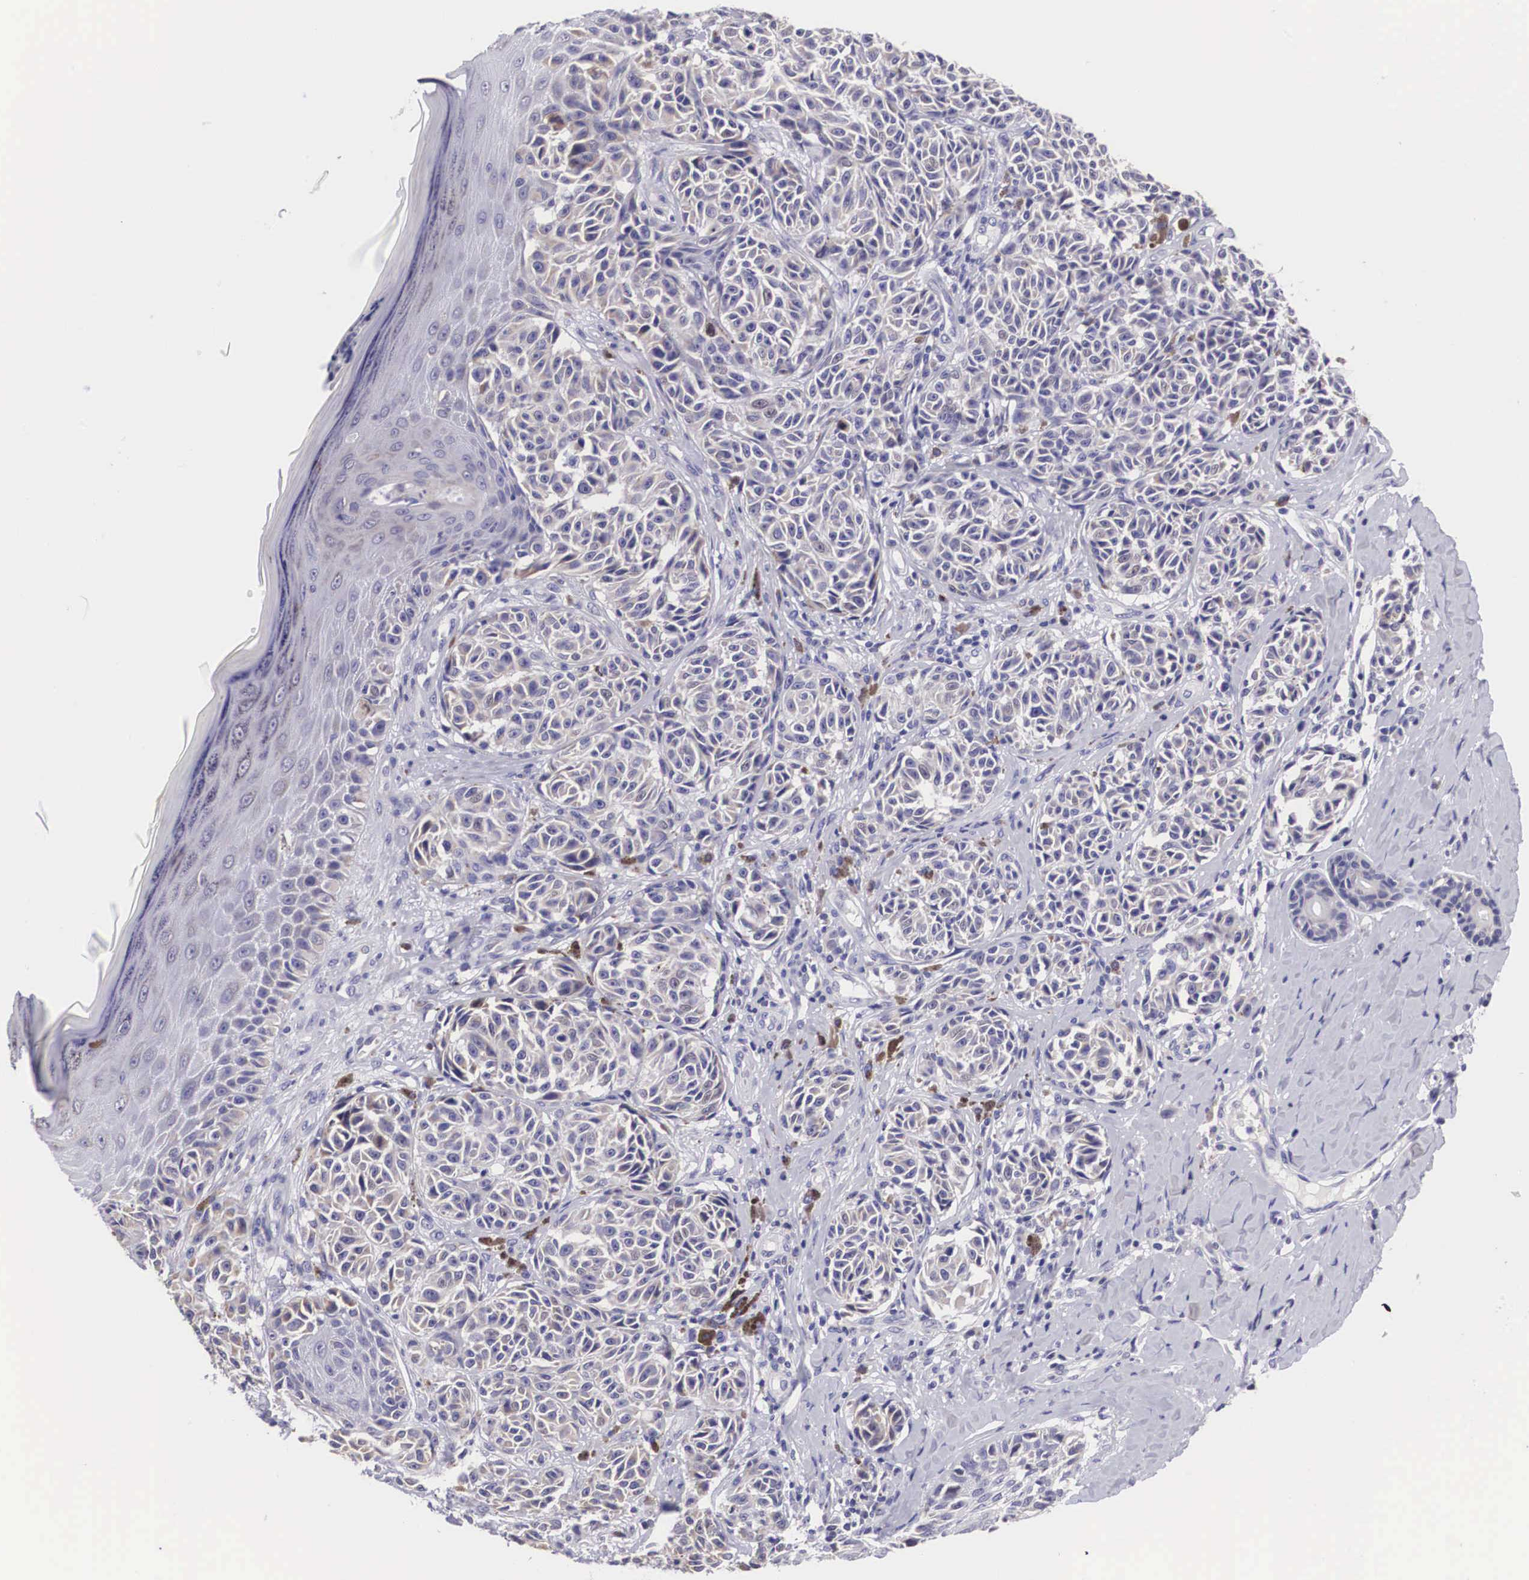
{"staining": {"intensity": "weak", "quantity": "<25%", "location": "cytoplasmic/membranous"}, "tissue": "melanoma", "cell_type": "Tumor cells", "image_type": "cancer", "snomed": [{"axis": "morphology", "description": "Malignant melanoma, NOS"}, {"axis": "topography", "description": "Skin"}], "caption": "Malignant melanoma was stained to show a protein in brown. There is no significant expression in tumor cells.", "gene": "ARG2", "patient": {"sex": "male", "age": 49}}